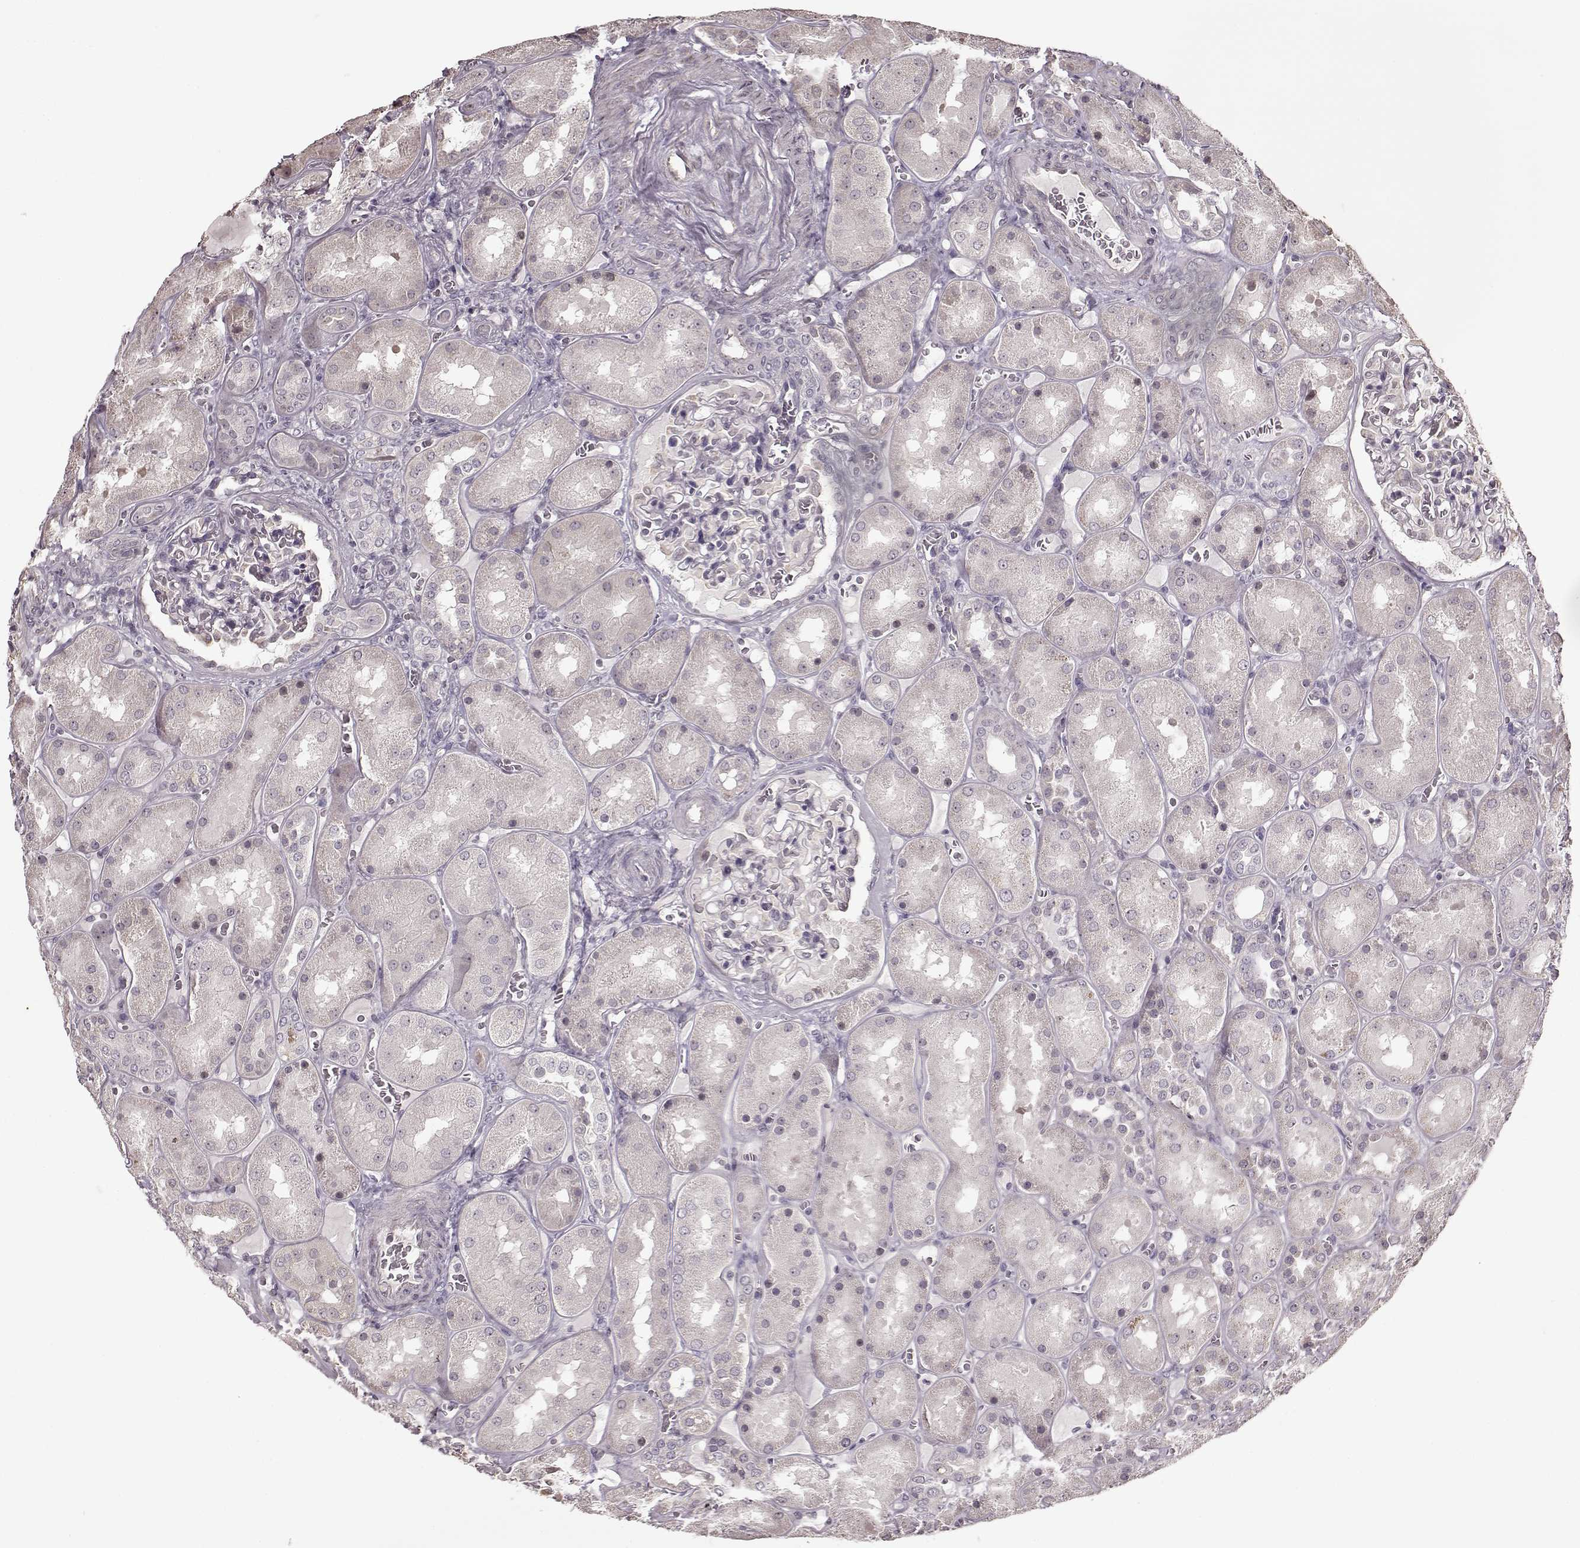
{"staining": {"intensity": "negative", "quantity": "none", "location": "none"}, "tissue": "kidney", "cell_type": "Cells in glomeruli", "image_type": "normal", "snomed": [{"axis": "morphology", "description": "Normal tissue, NOS"}, {"axis": "topography", "description": "Kidney"}], "caption": "Protein analysis of benign kidney shows no significant positivity in cells in glomeruli. Brightfield microscopy of IHC stained with DAB (3,3'-diaminobenzidine) (brown) and hematoxylin (blue), captured at high magnification.", "gene": "FSHB", "patient": {"sex": "male", "age": 73}}